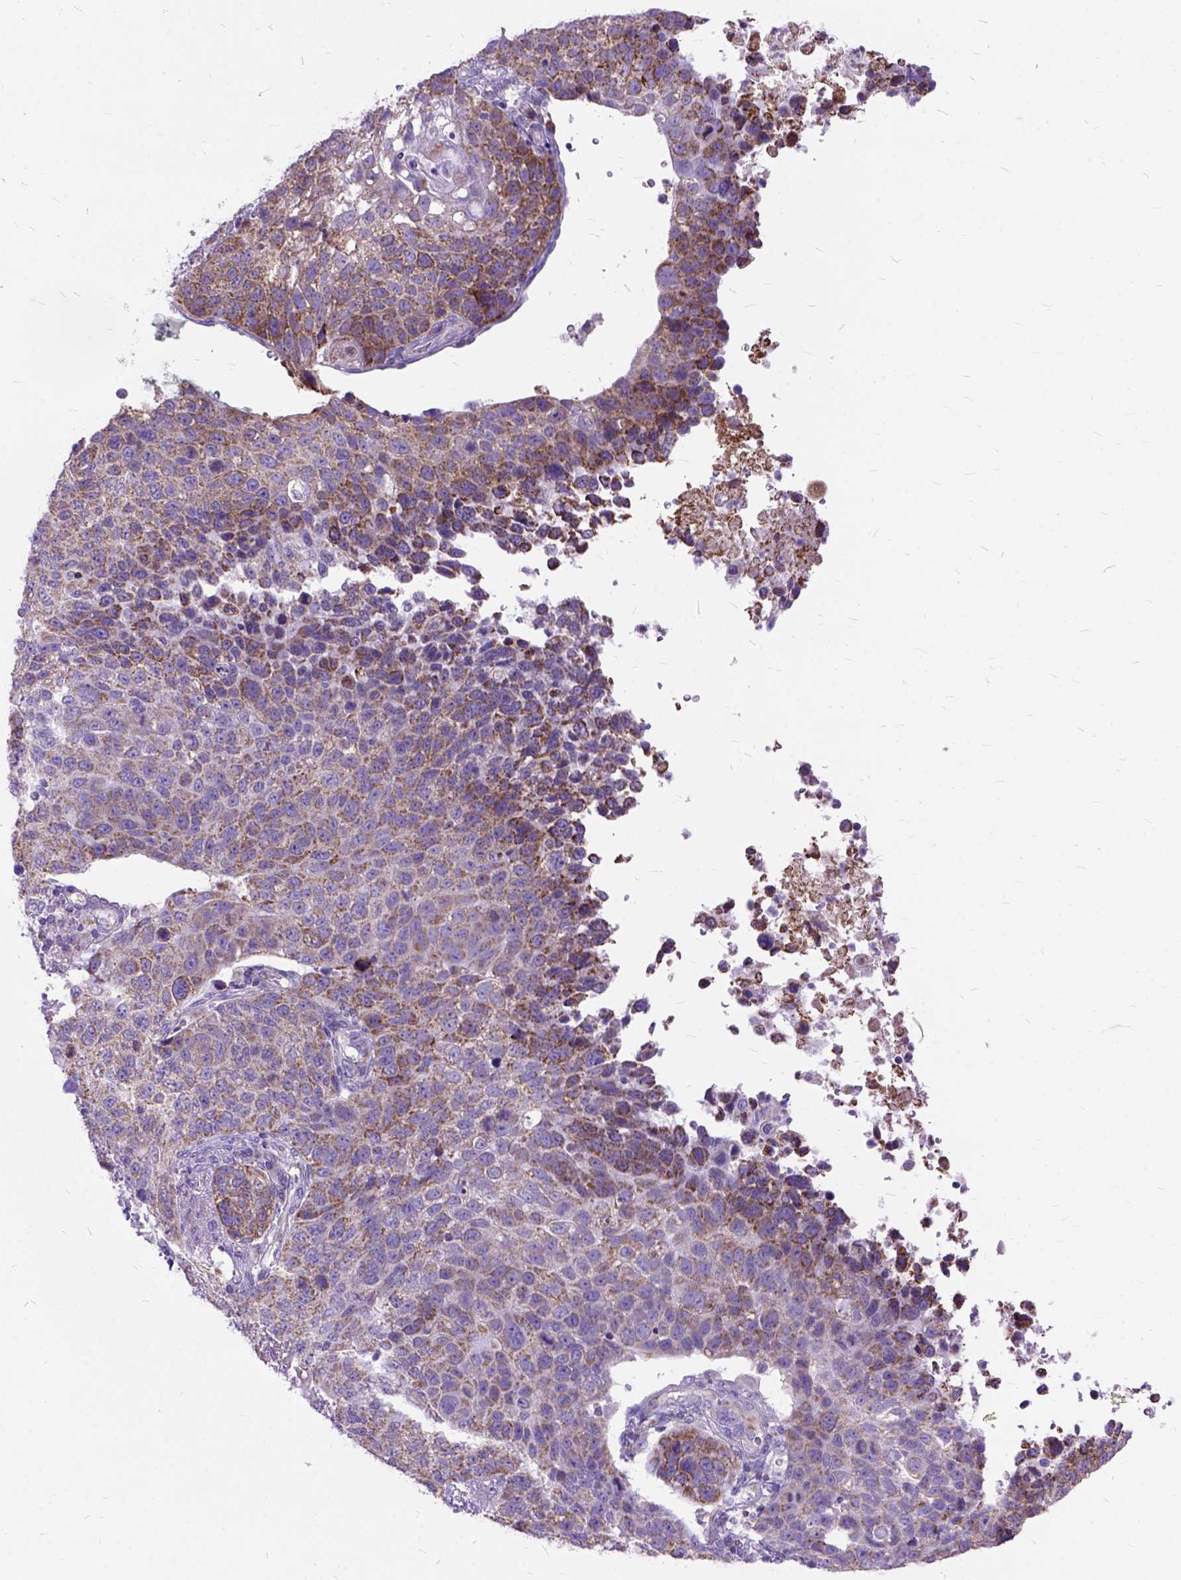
{"staining": {"intensity": "moderate", "quantity": "25%-75%", "location": "cytoplasmic/membranous"}, "tissue": "lung cancer", "cell_type": "Tumor cells", "image_type": "cancer", "snomed": [{"axis": "morphology", "description": "Squamous cell carcinoma, NOS"}, {"axis": "topography", "description": "Lymph node"}, {"axis": "topography", "description": "Lung"}], "caption": "Immunohistochemistry histopathology image of neoplastic tissue: lung cancer (squamous cell carcinoma) stained using immunohistochemistry (IHC) shows medium levels of moderate protein expression localized specifically in the cytoplasmic/membranous of tumor cells, appearing as a cytoplasmic/membranous brown color.", "gene": "CTAG2", "patient": {"sex": "male", "age": 61}}